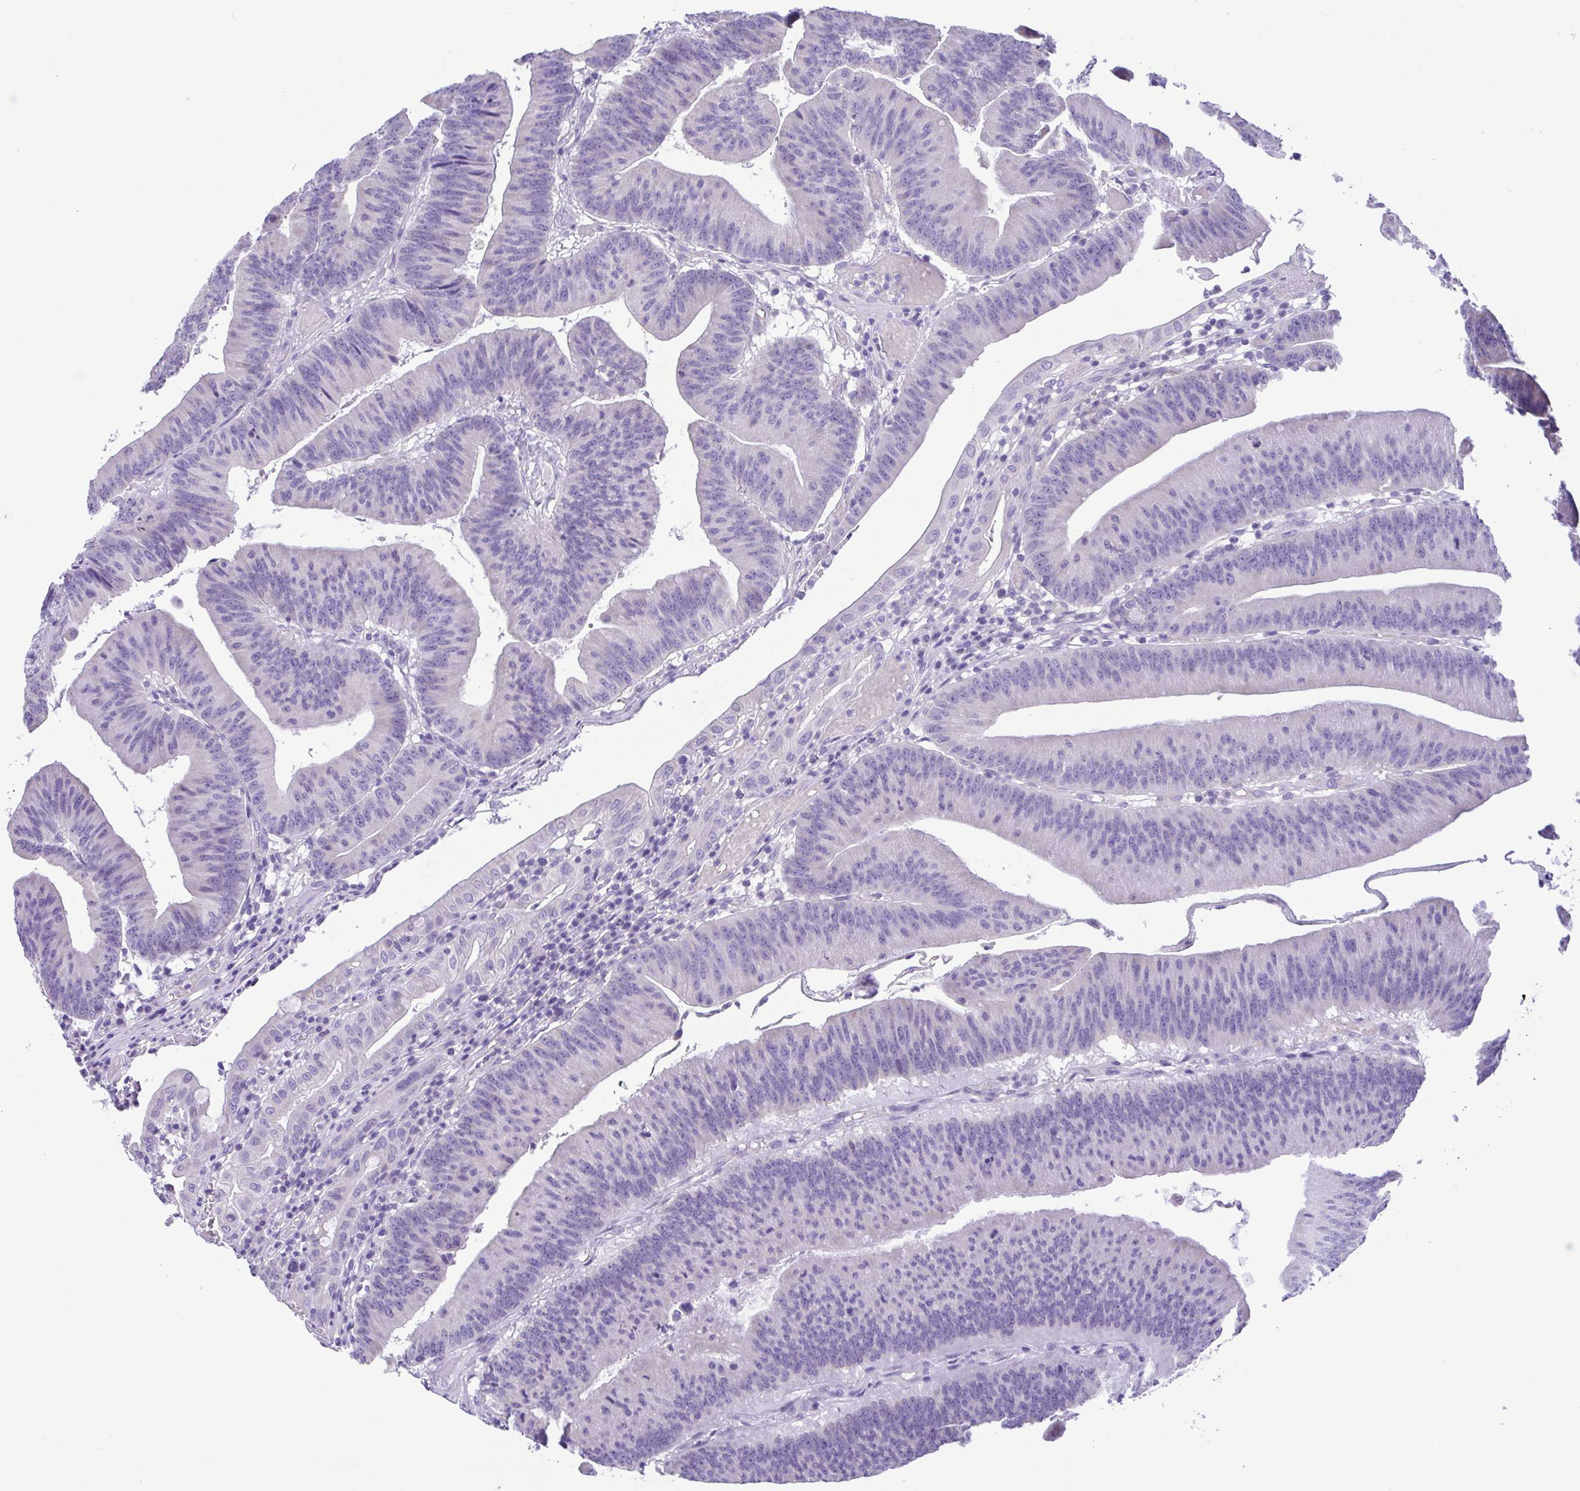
{"staining": {"intensity": "negative", "quantity": "none", "location": "none"}, "tissue": "colorectal cancer", "cell_type": "Tumor cells", "image_type": "cancer", "snomed": [{"axis": "morphology", "description": "Adenocarcinoma, NOS"}, {"axis": "topography", "description": "Colon"}], "caption": "Colorectal cancer (adenocarcinoma) stained for a protein using immunohistochemistry shows no expression tumor cells.", "gene": "CD72", "patient": {"sex": "female", "age": 78}}